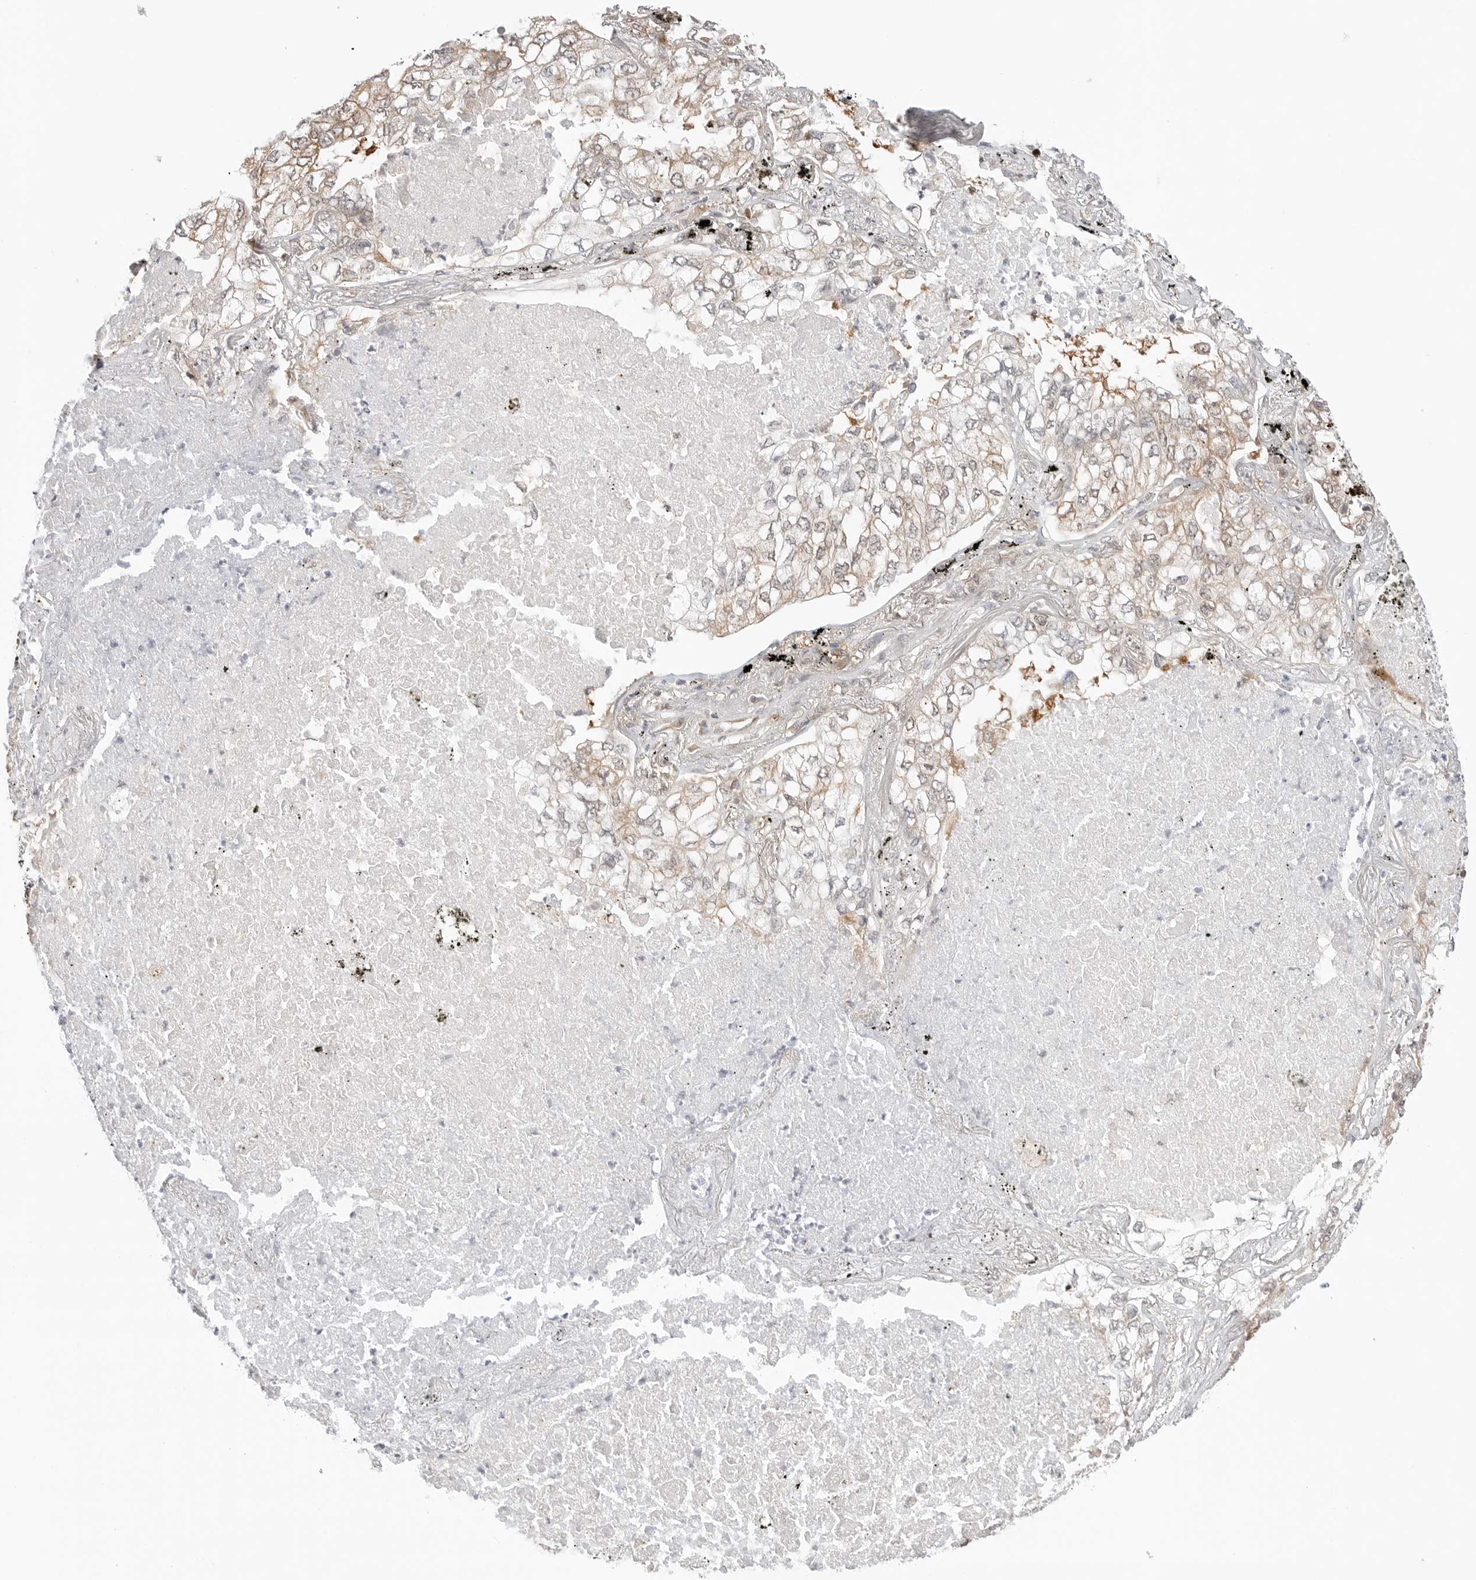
{"staining": {"intensity": "weak", "quantity": ">75%", "location": "cytoplasmic/membranous"}, "tissue": "lung cancer", "cell_type": "Tumor cells", "image_type": "cancer", "snomed": [{"axis": "morphology", "description": "Adenocarcinoma, NOS"}, {"axis": "topography", "description": "Lung"}], "caption": "Tumor cells demonstrate weak cytoplasmic/membranous expression in approximately >75% of cells in lung adenocarcinoma. The staining is performed using DAB (3,3'-diaminobenzidine) brown chromogen to label protein expression. The nuclei are counter-stained blue using hematoxylin.", "gene": "NUDC", "patient": {"sex": "male", "age": 65}}